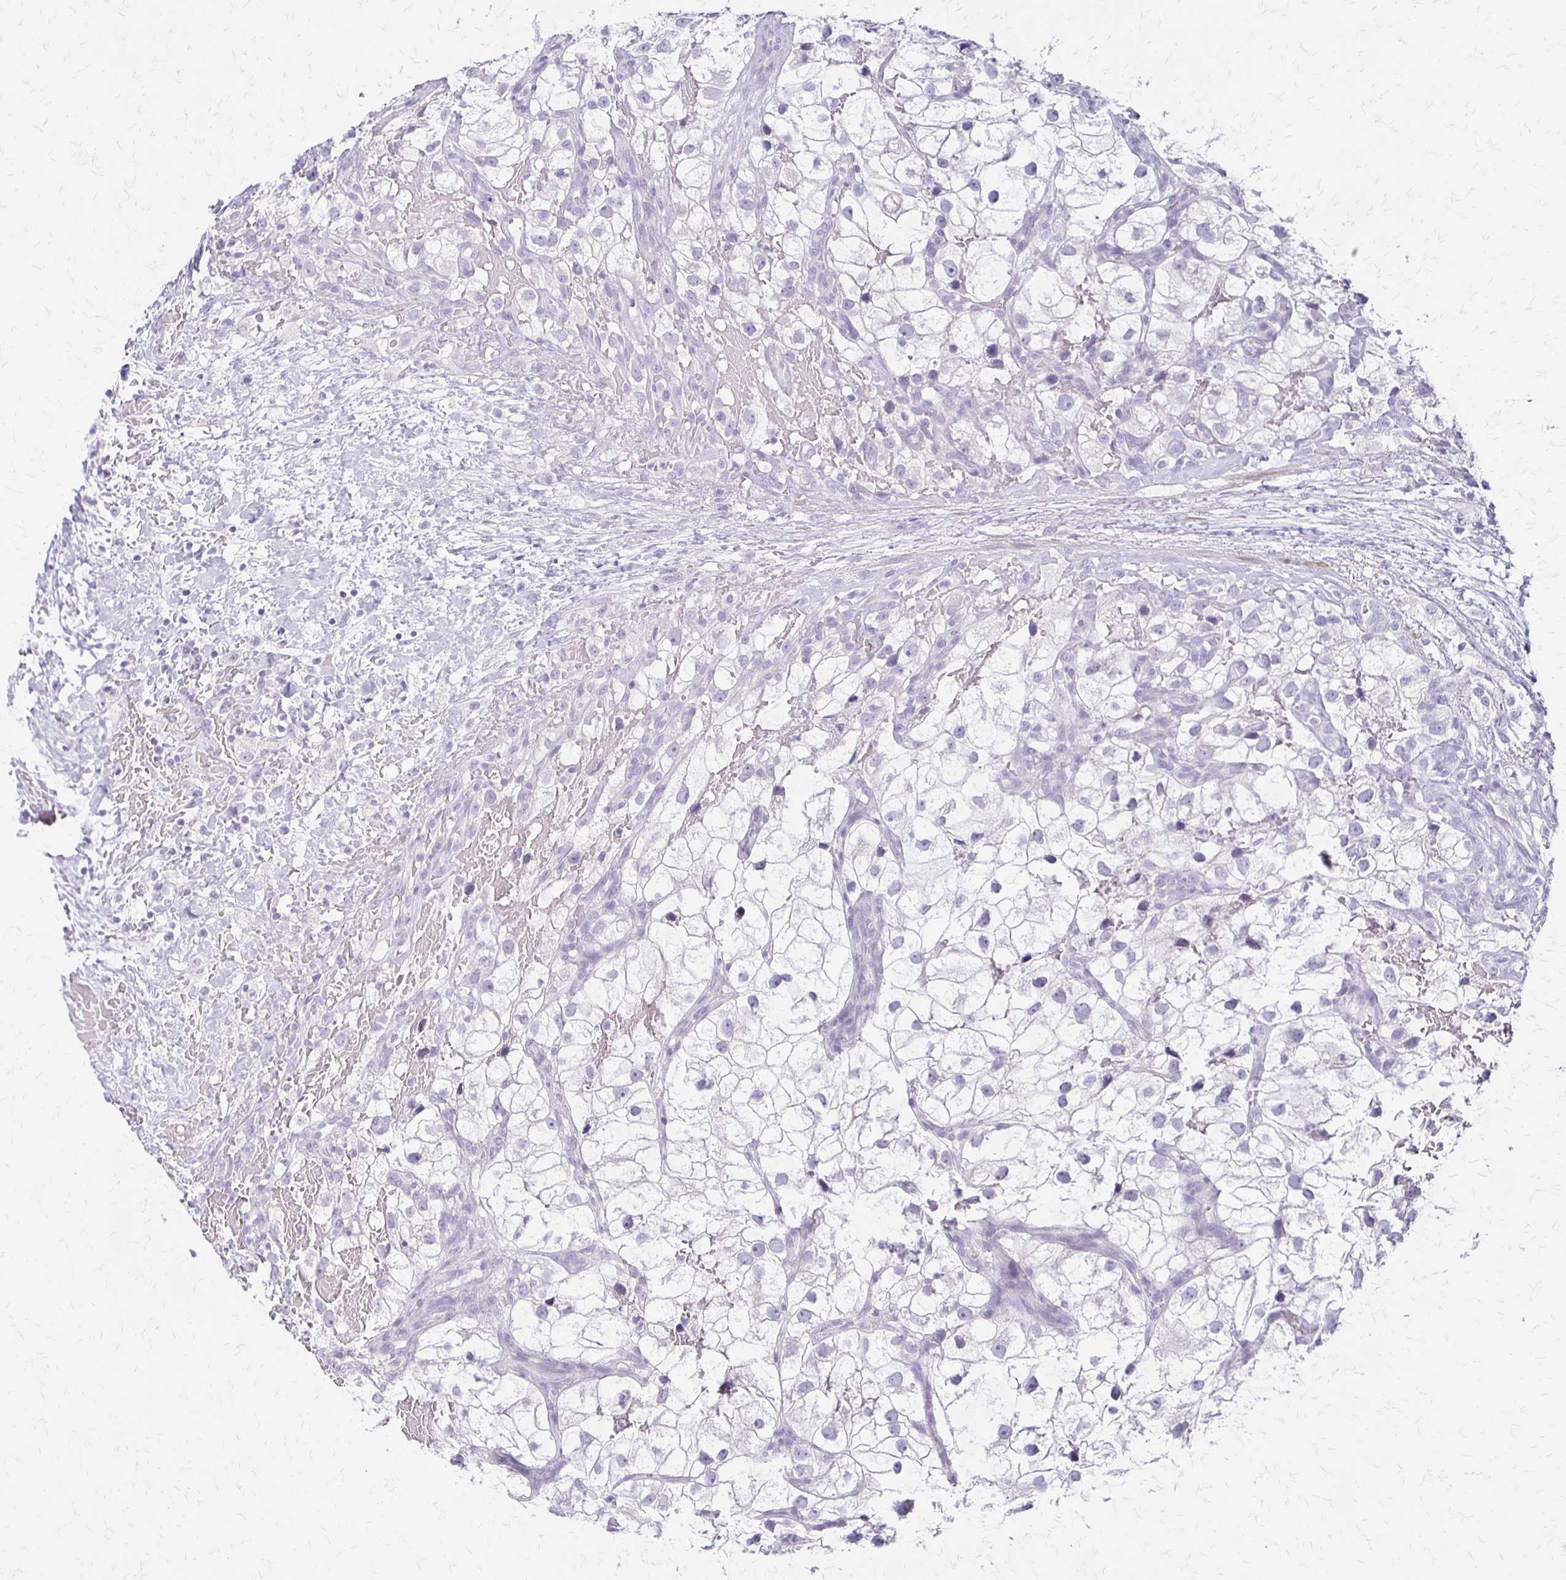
{"staining": {"intensity": "negative", "quantity": "none", "location": "none"}, "tissue": "renal cancer", "cell_type": "Tumor cells", "image_type": "cancer", "snomed": [{"axis": "morphology", "description": "Adenocarcinoma, NOS"}, {"axis": "topography", "description": "Kidney"}], "caption": "Renal cancer stained for a protein using immunohistochemistry exhibits no expression tumor cells.", "gene": "IVL", "patient": {"sex": "male", "age": 59}}